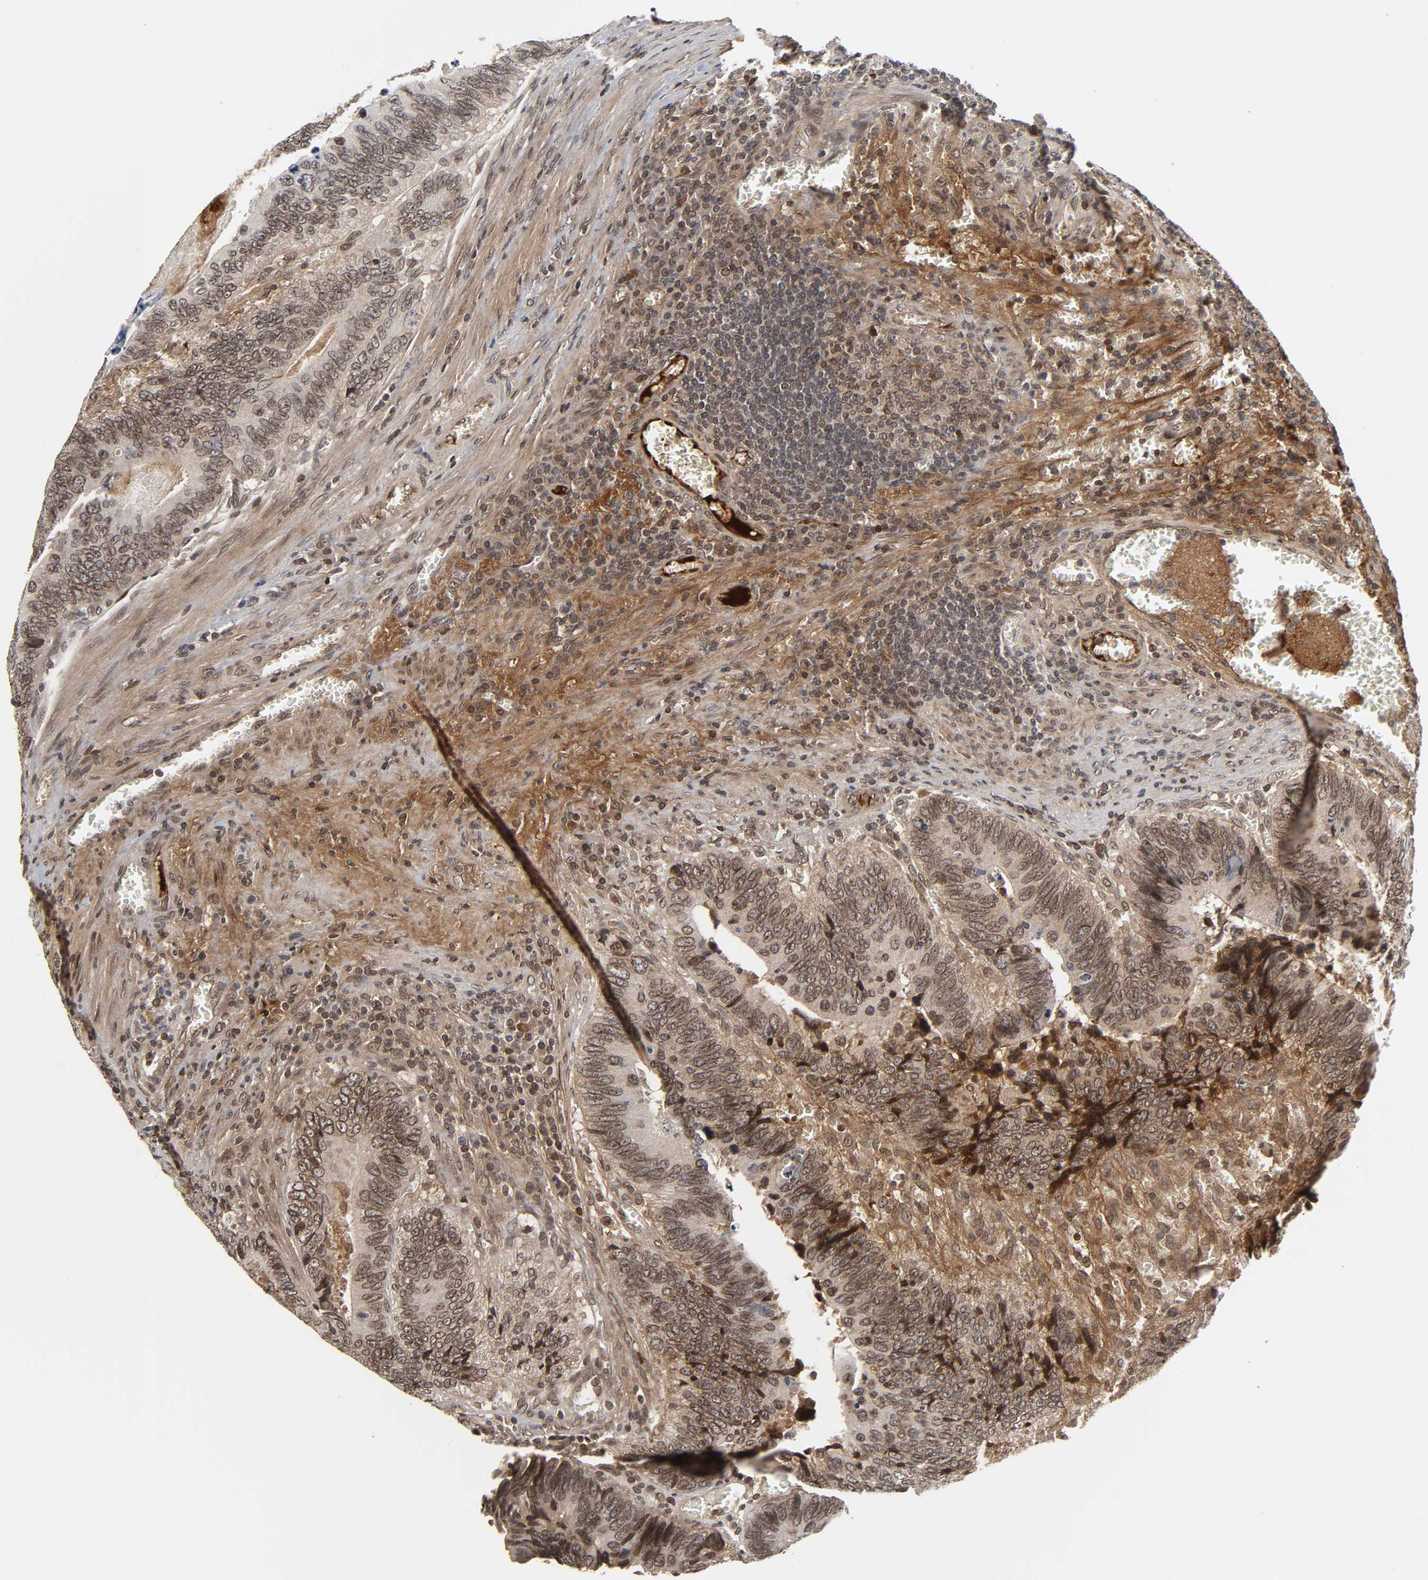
{"staining": {"intensity": "strong", "quantity": ">75%", "location": "cytoplasmic/membranous,nuclear"}, "tissue": "colorectal cancer", "cell_type": "Tumor cells", "image_type": "cancer", "snomed": [{"axis": "morphology", "description": "Adenocarcinoma, NOS"}, {"axis": "topography", "description": "Colon"}], "caption": "A high amount of strong cytoplasmic/membranous and nuclear positivity is identified in approximately >75% of tumor cells in colorectal cancer tissue. Nuclei are stained in blue.", "gene": "CPN2", "patient": {"sex": "male", "age": 72}}